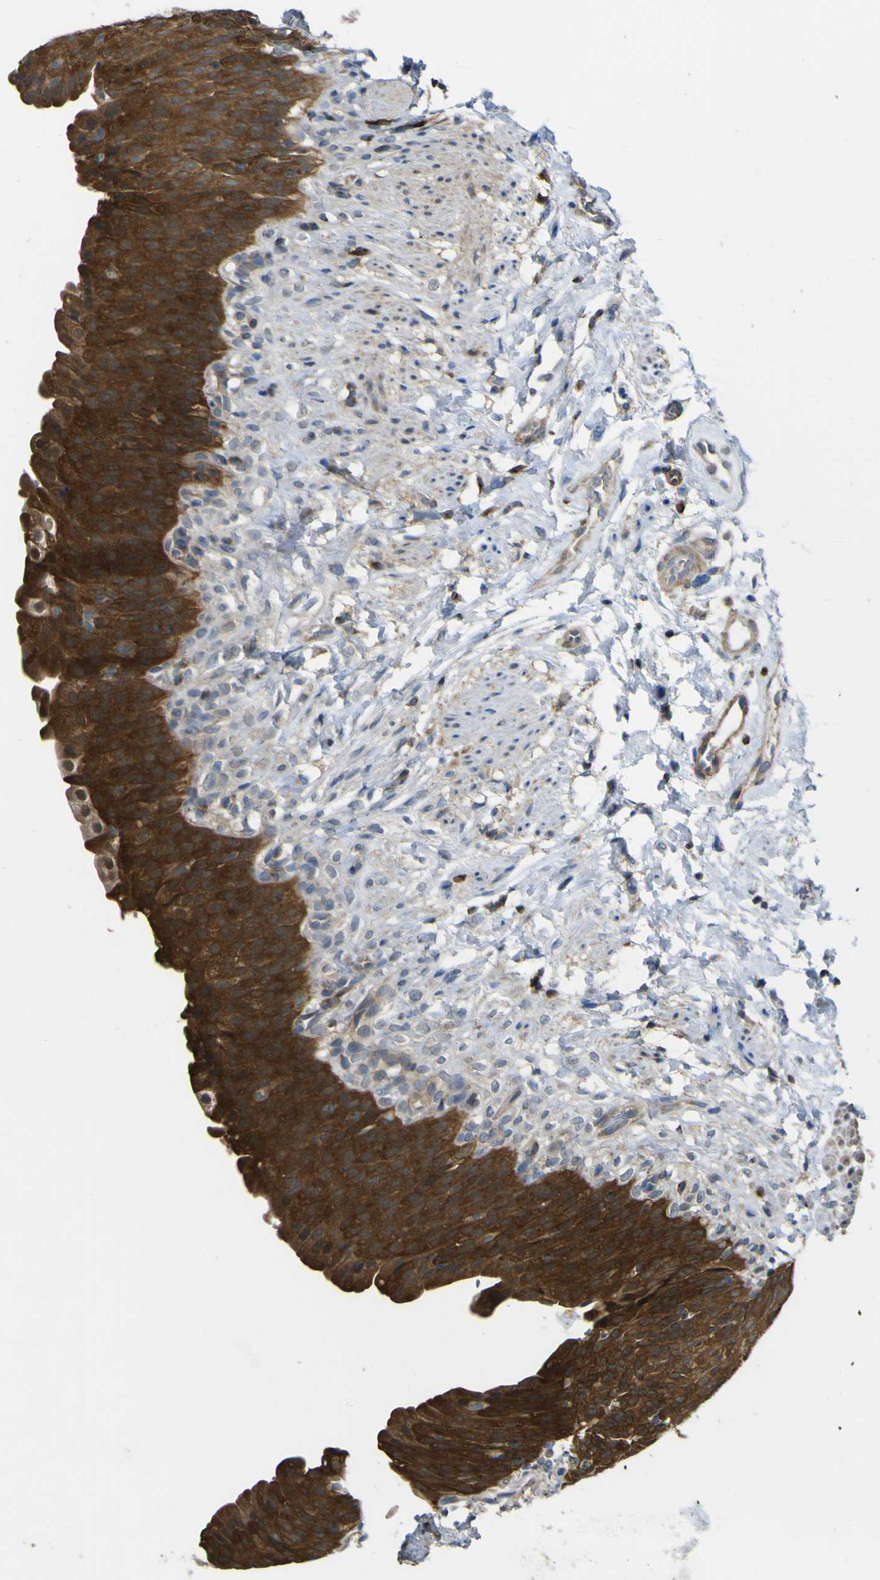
{"staining": {"intensity": "strong", "quantity": ">75%", "location": "cytoplasmic/membranous"}, "tissue": "urinary bladder", "cell_type": "Urothelial cells", "image_type": "normal", "snomed": [{"axis": "morphology", "description": "Normal tissue, NOS"}, {"axis": "topography", "description": "Urinary bladder"}], "caption": "An immunohistochemistry (IHC) micrograph of unremarkable tissue is shown. Protein staining in brown highlights strong cytoplasmic/membranous positivity in urinary bladder within urothelial cells. (IHC, brightfield microscopy, high magnification).", "gene": "EML2", "patient": {"sex": "female", "age": 79}}